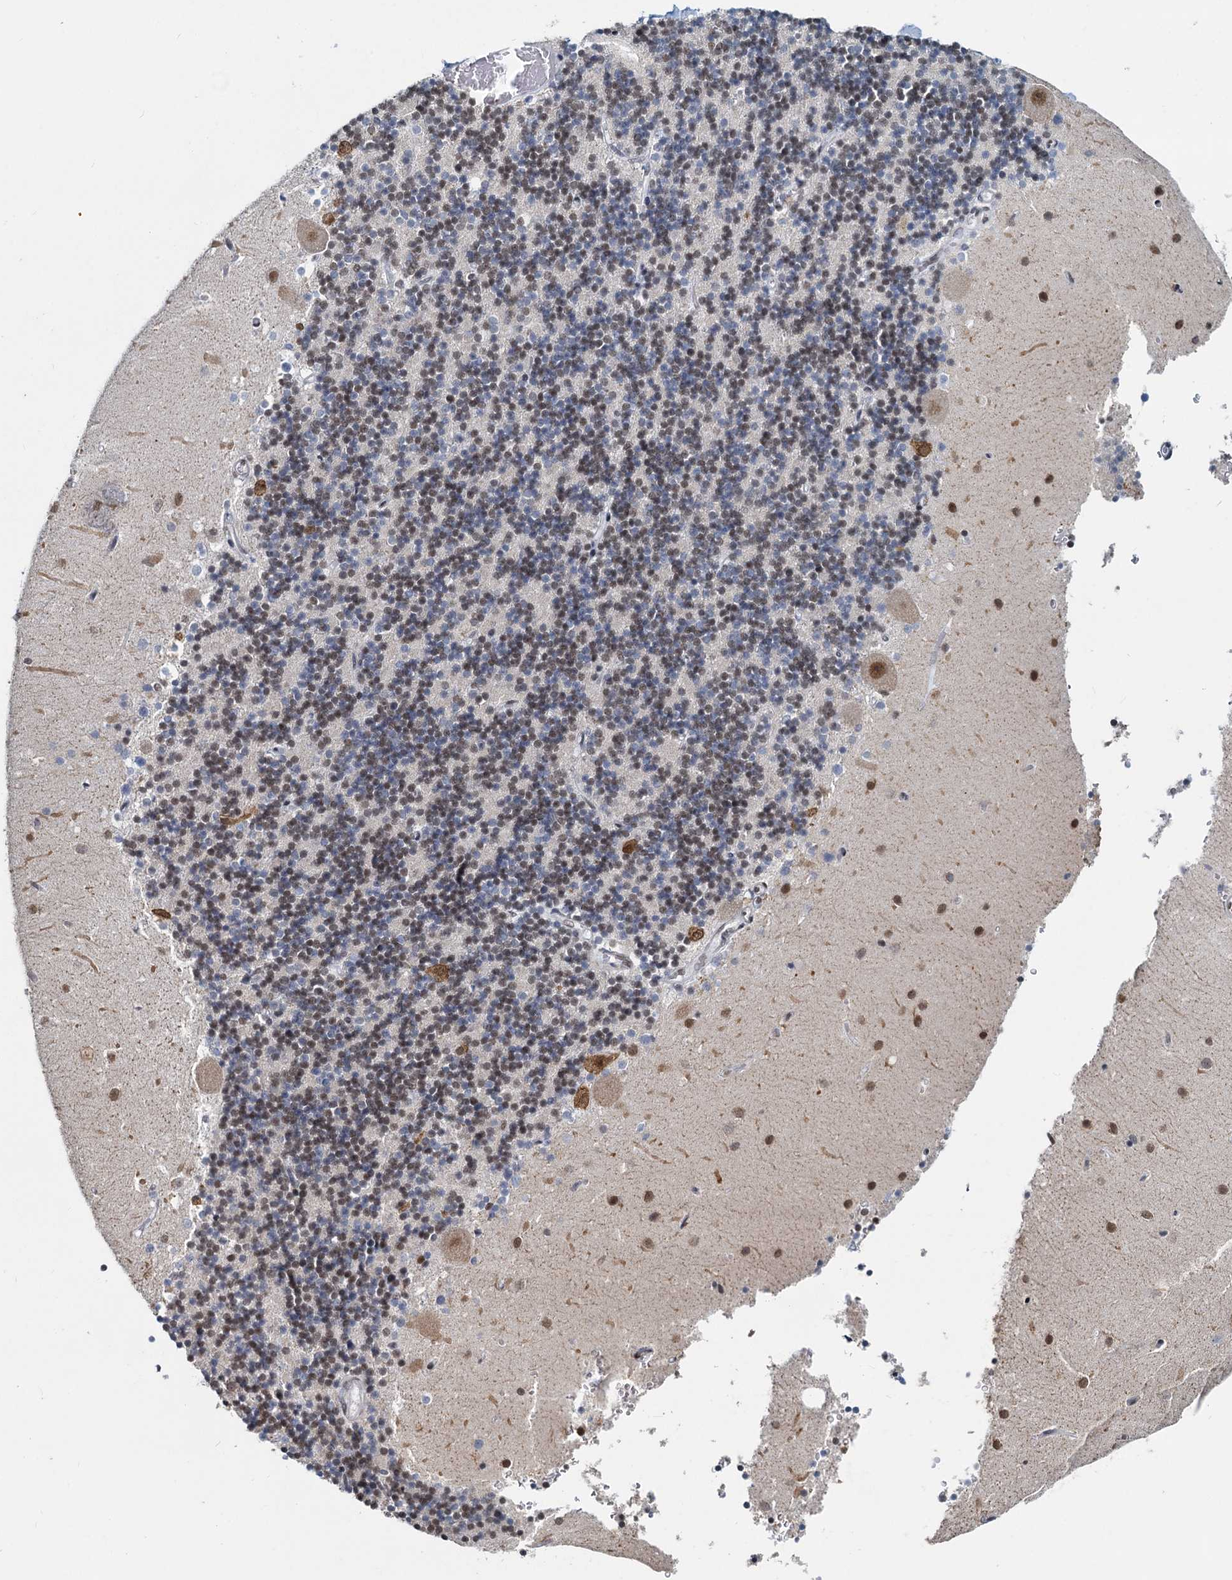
{"staining": {"intensity": "moderate", "quantity": "25%-75%", "location": "nuclear"}, "tissue": "cerebellum", "cell_type": "Cells in granular layer", "image_type": "normal", "snomed": [{"axis": "morphology", "description": "Normal tissue, NOS"}, {"axis": "topography", "description": "Cerebellum"}], "caption": "Normal cerebellum reveals moderate nuclear positivity in about 25%-75% of cells in granular layer, visualized by immunohistochemistry. Ihc stains the protein in brown and the nuclei are stained blue.", "gene": "METTL14", "patient": {"sex": "male", "age": 54}}